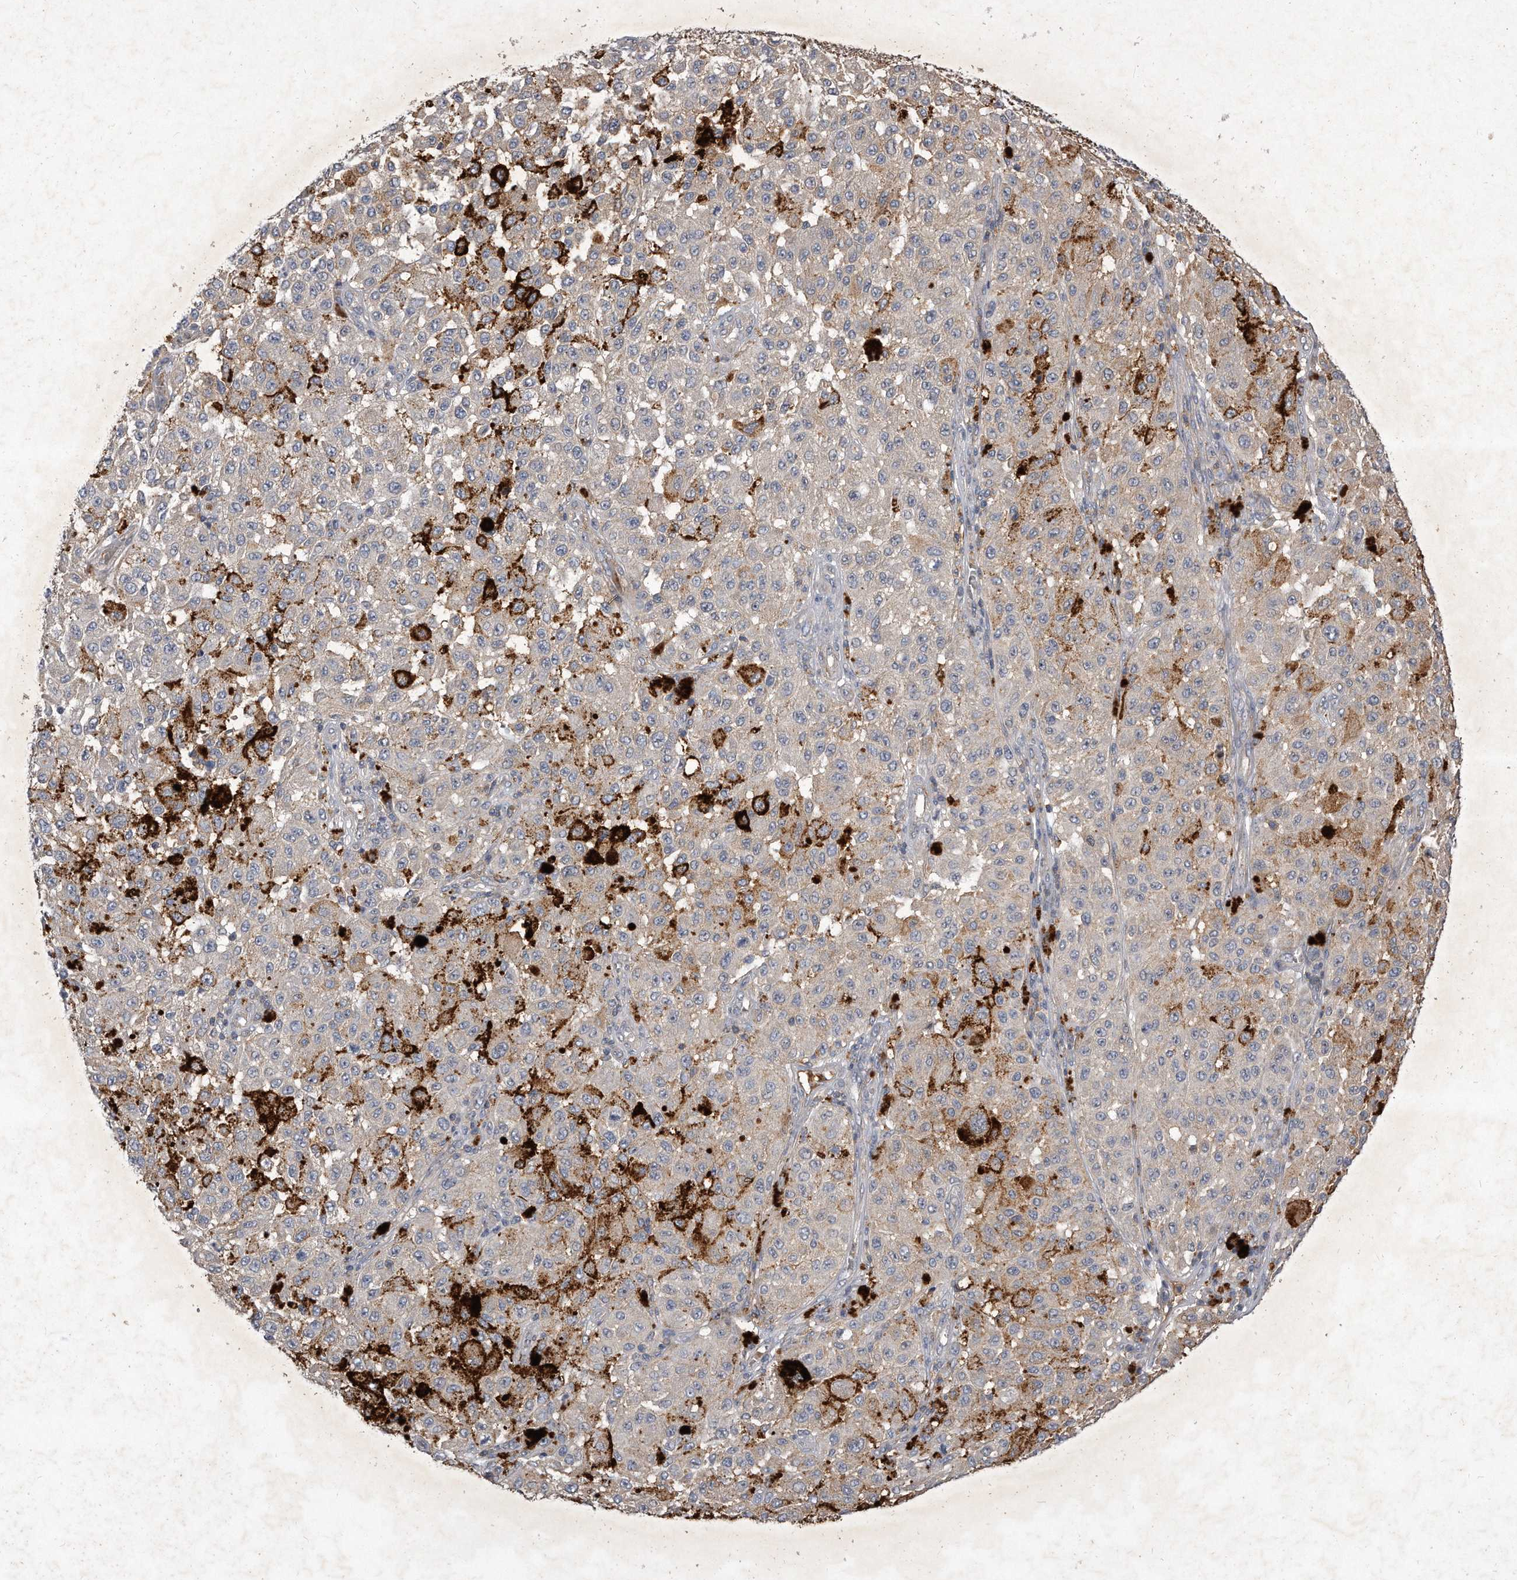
{"staining": {"intensity": "weak", "quantity": "25%-75%", "location": "cytoplasmic/membranous"}, "tissue": "melanoma", "cell_type": "Tumor cells", "image_type": "cancer", "snomed": [{"axis": "morphology", "description": "Malignant melanoma, NOS"}, {"axis": "topography", "description": "Skin"}], "caption": "Human melanoma stained for a protein (brown) exhibits weak cytoplasmic/membranous positive positivity in about 25%-75% of tumor cells.", "gene": "PGBD2", "patient": {"sex": "female", "age": 64}}